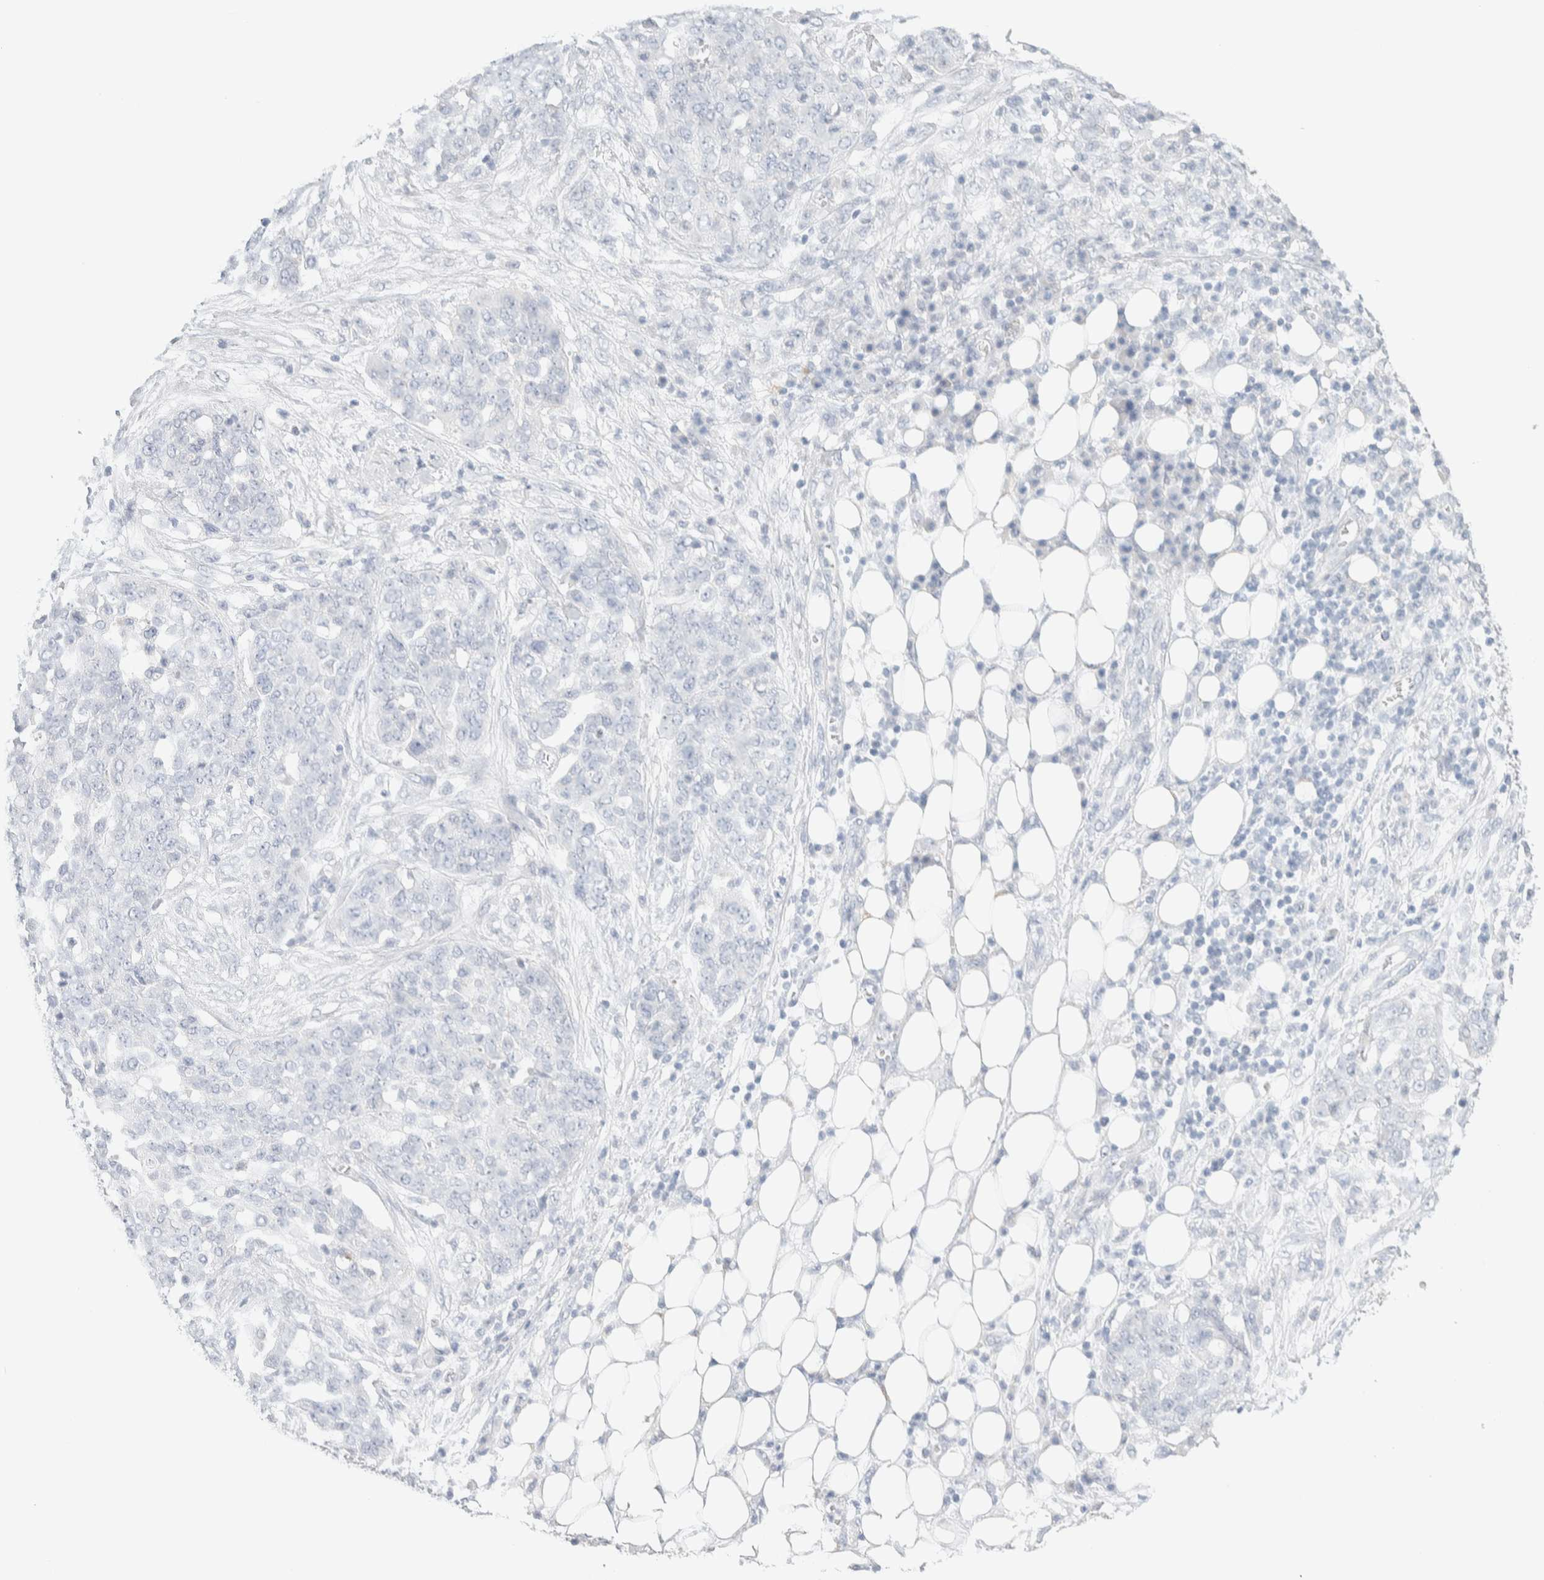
{"staining": {"intensity": "negative", "quantity": "none", "location": "none"}, "tissue": "ovarian cancer", "cell_type": "Tumor cells", "image_type": "cancer", "snomed": [{"axis": "morphology", "description": "Cystadenocarcinoma, serous, NOS"}, {"axis": "topography", "description": "Soft tissue"}, {"axis": "topography", "description": "Ovary"}], "caption": "Immunohistochemical staining of serous cystadenocarcinoma (ovarian) demonstrates no significant expression in tumor cells.", "gene": "RIDA", "patient": {"sex": "female", "age": 57}}